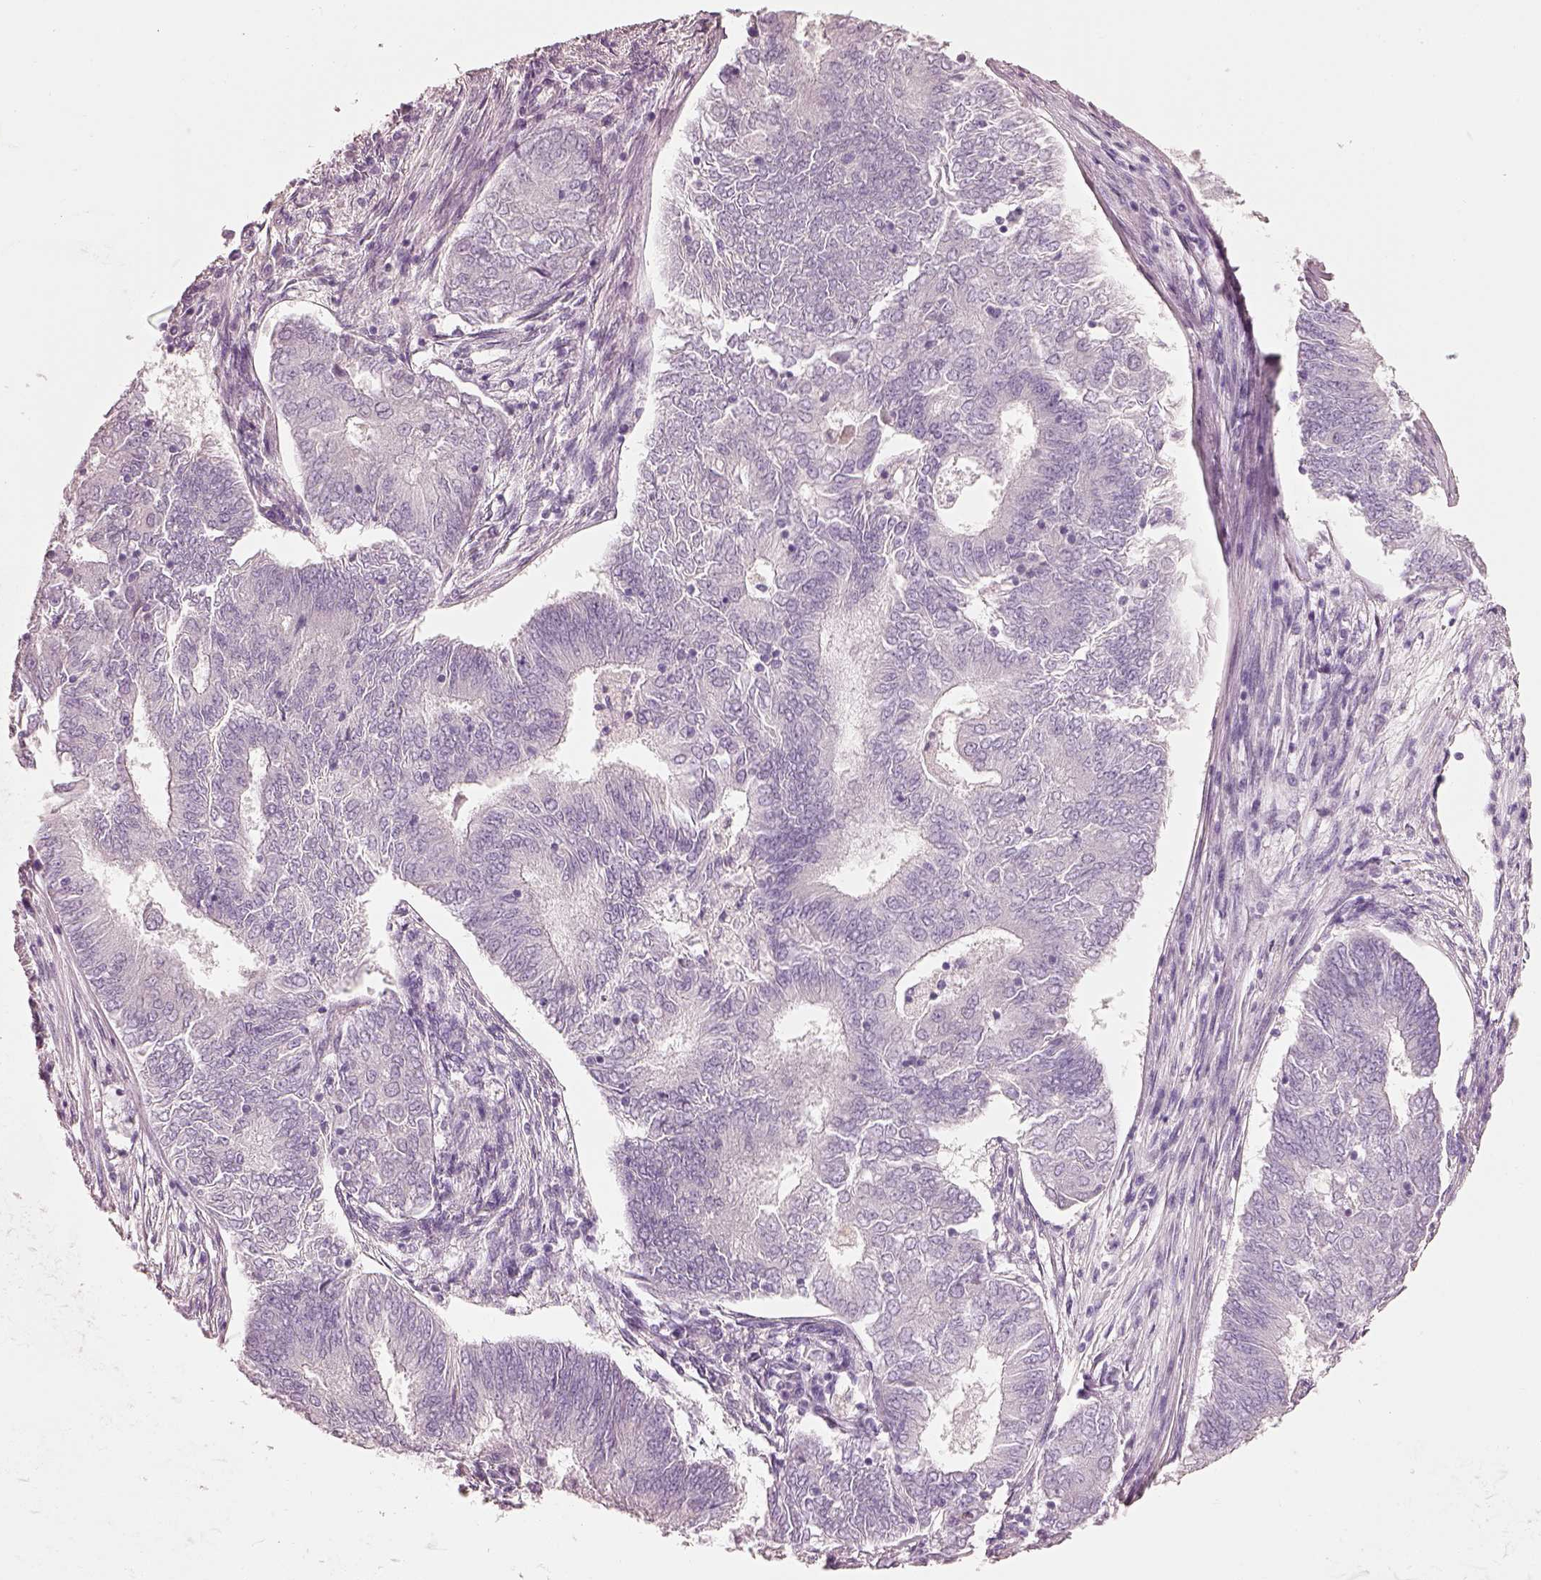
{"staining": {"intensity": "negative", "quantity": "none", "location": "none"}, "tissue": "endometrial cancer", "cell_type": "Tumor cells", "image_type": "cancer", "snomed": [{"axis": "morphology", "description": "Adenocarcinoma, NOS"}, {"axis": "topography", "description": "Endometrium"}], "caption": "Immunohistochemistry (IHC) photomicrograph of human endometrial cancer (adenocarcinoma) stained for a protein (brown), which displays no staining in tumor cells.", "gene": "PNOC", "patient": {"sex": "female", "age": 62}}